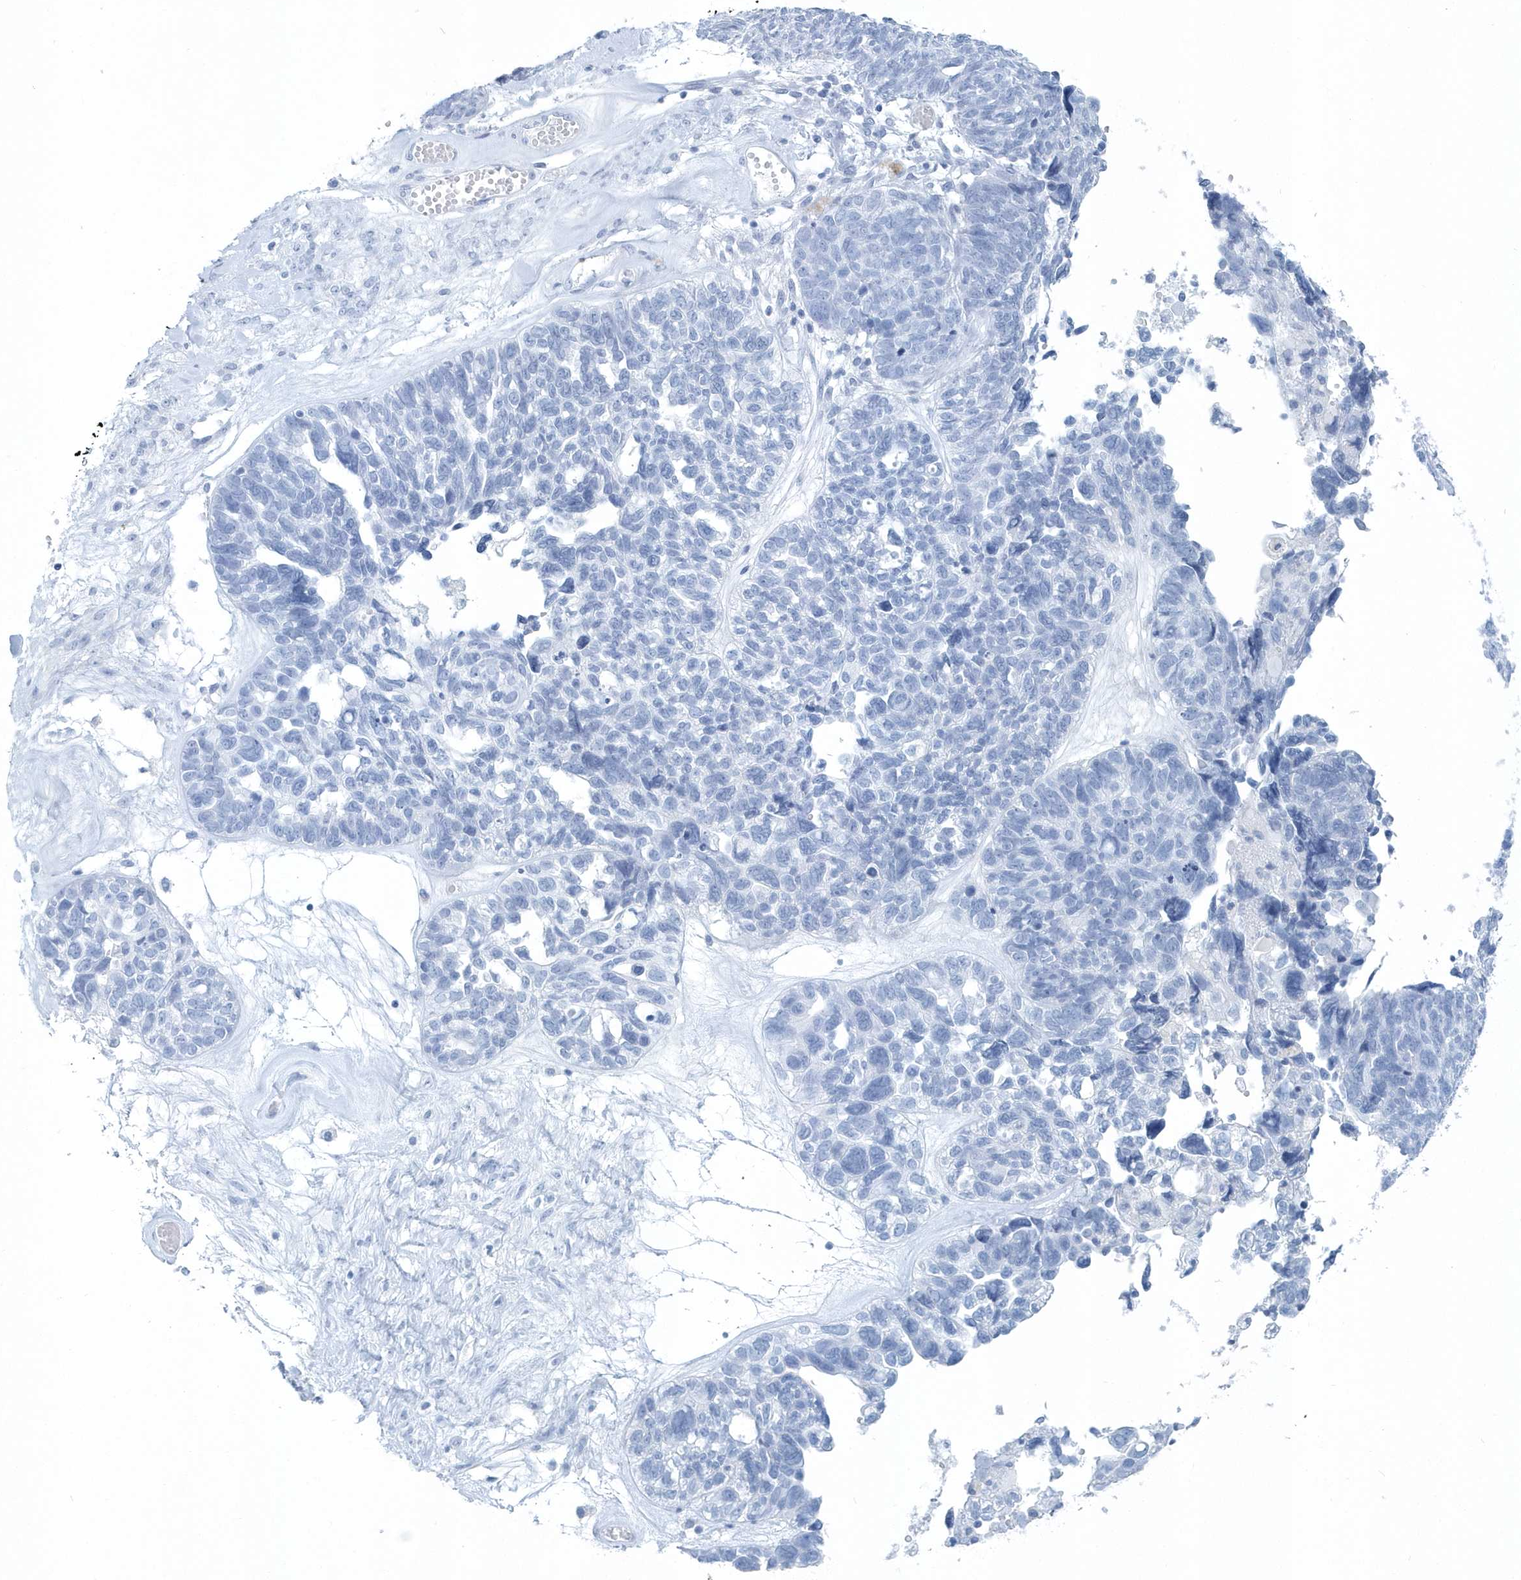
{"staining": {"intensity": "negative", "quantity": "none", "location": "none"}, "tissue": "ovarian cancer", "cell_type": "Tumor cells", "image_type": "cancer", "snomed": [{"axis": "morphology", "description": "Cystadenocarcinoma, serous, NOS"}, {"axis": "topography", "description": "Ovary"}], "caption": "Ovarian serous cystadenocarcinoma was stained to show a protein in brown. There is no significant staining in tumor cells.", "gene": "PTPRO", "patient": {"sex": "female", "age": 79}}